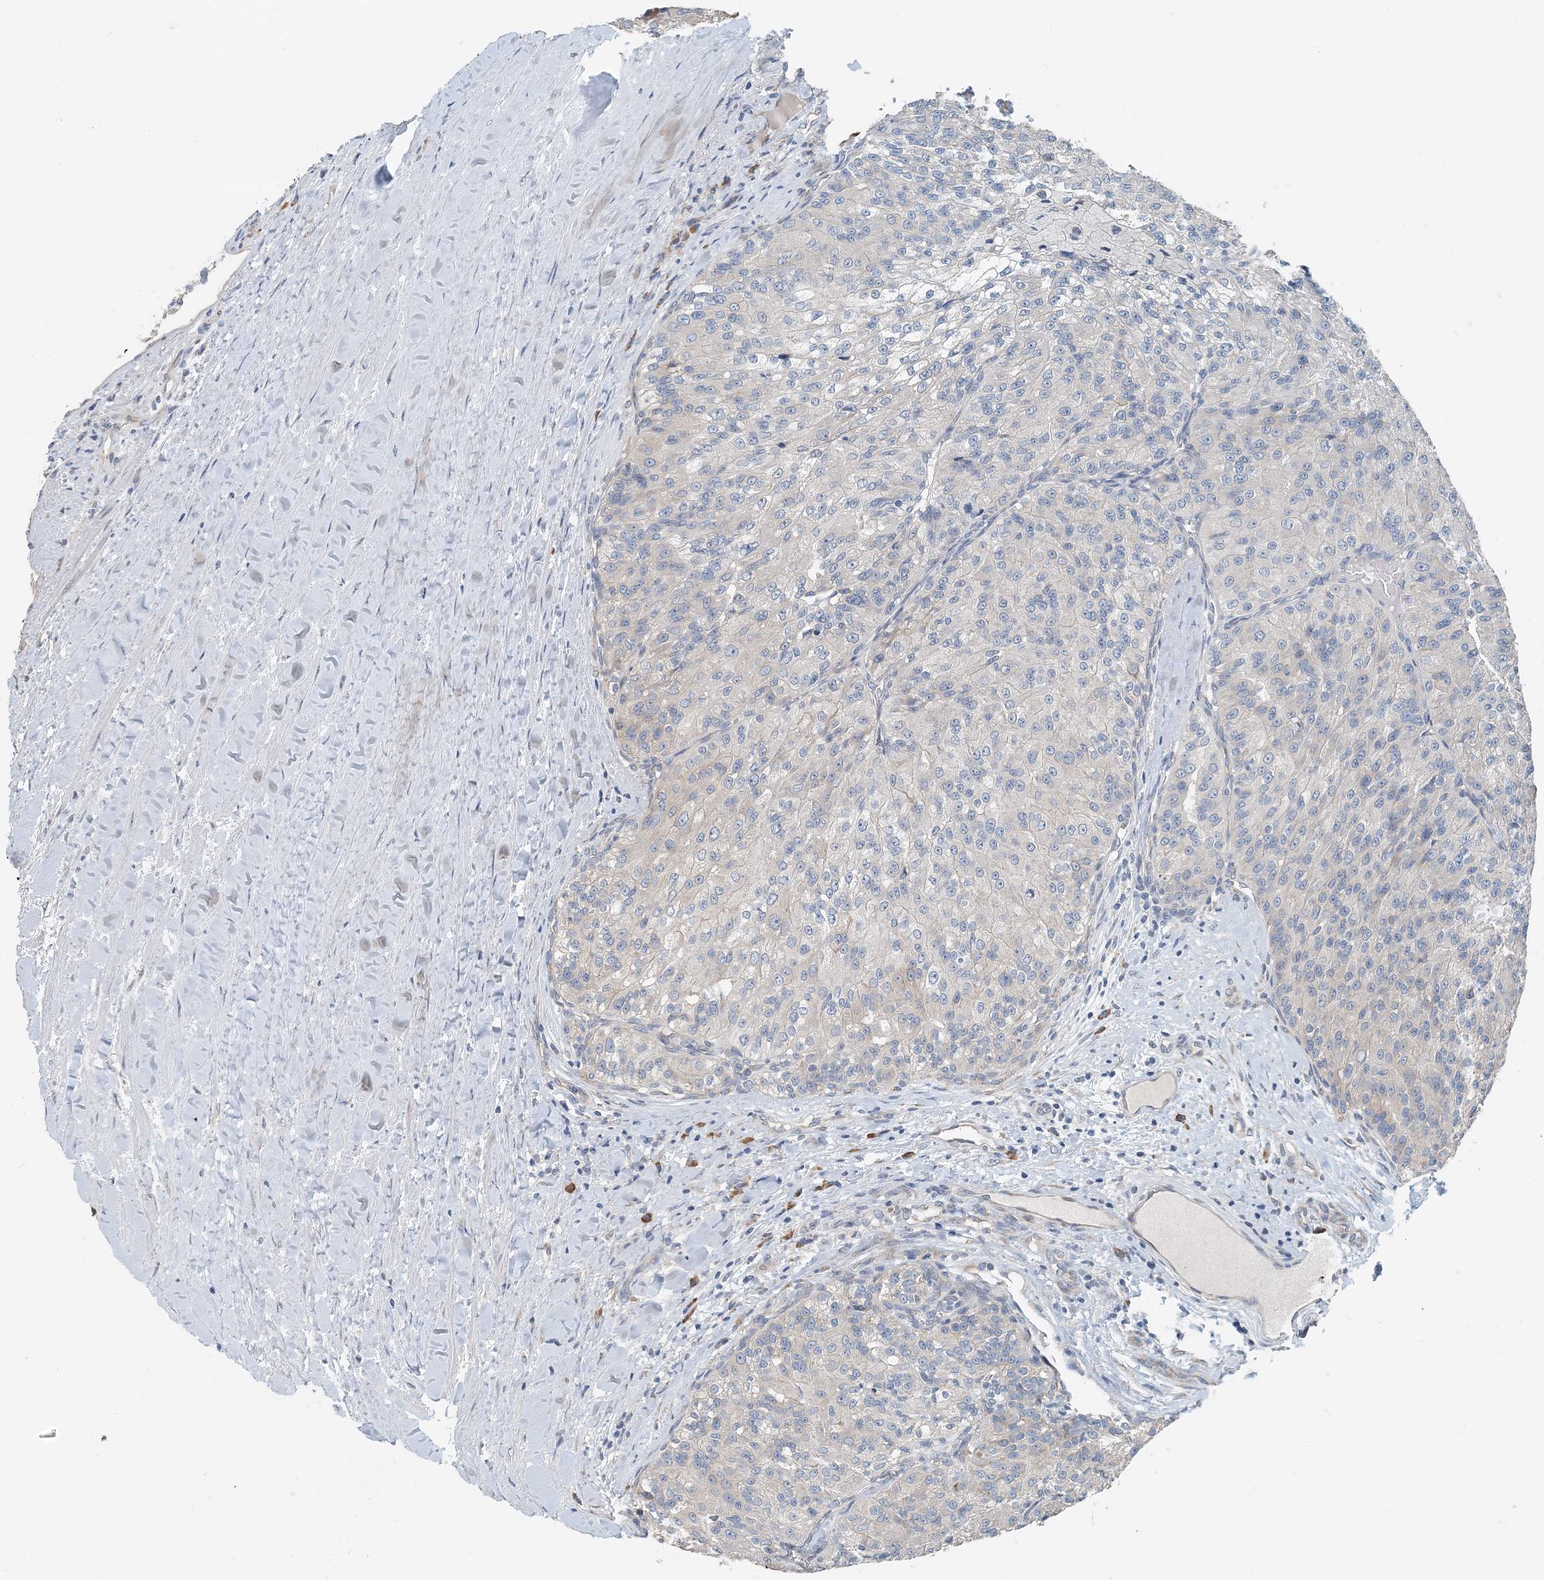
{"staining": {"intensity": "negative", "quantity": "none", "location": "none"}, "tissue": "renal cancer", "cell_type": "Tumor cells", "image_type": "cancer", "snomed": [{"axis": "morphology", "description": "Adenocarcinoma, NOS"}, {"axis": "topography", "description": "Kidney"}], "caption": "Immunohistochemical staining of adenocarcinoma (renal) displays no significant expression in tumor cells.", "gene": "EEF1A2", "patient": {"sex": "female", "age": 63}}